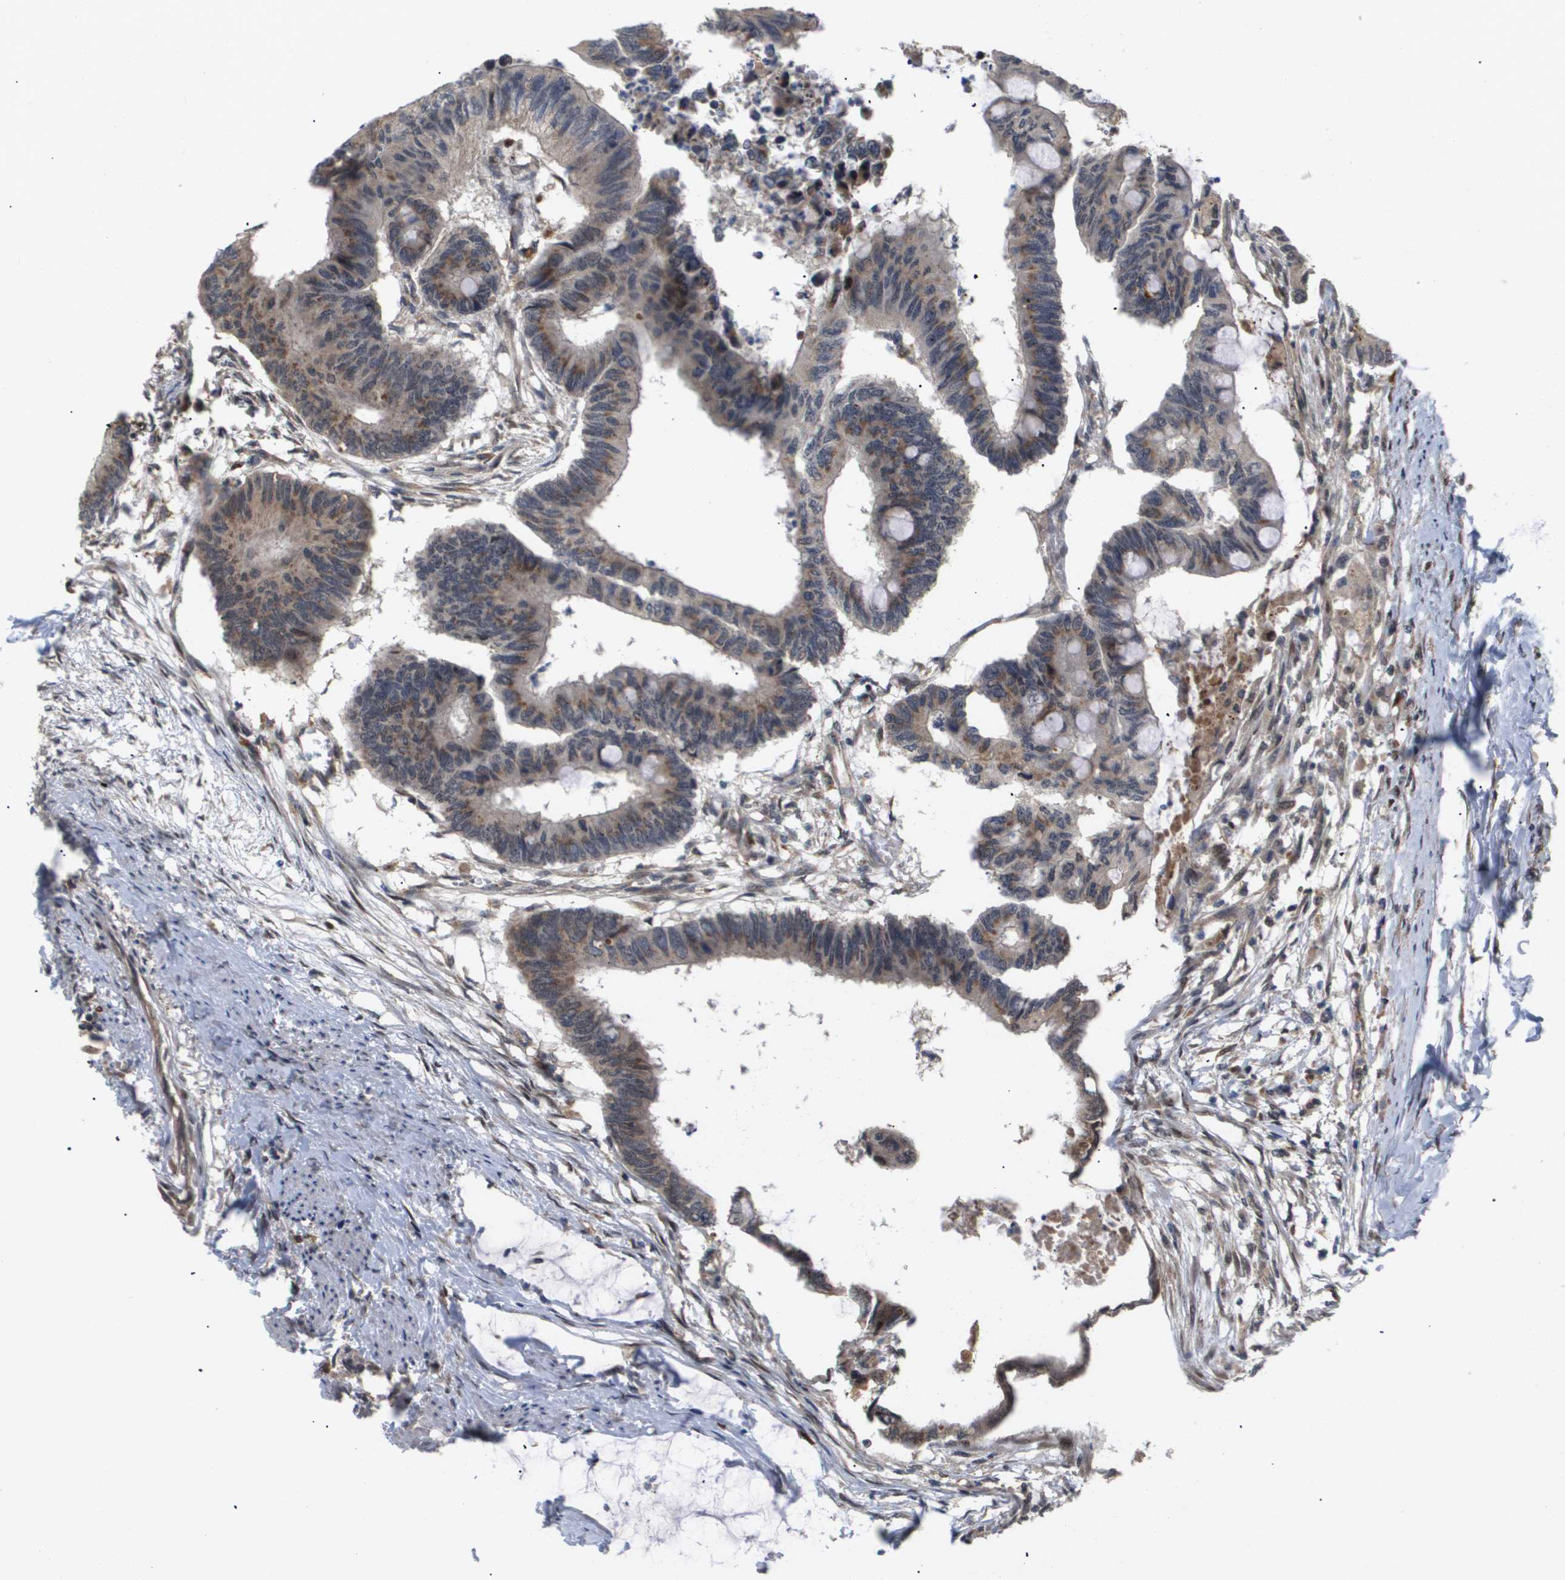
{"staining": {"intensity": "negative", "quantity": "none", "location": "none"}, "tissue": "colorectal cancer", "cell_type": "Tumor cells", "image_type": "cancer", "snomed": [{"axis": "morphology", "description": "Normal tissue, NOS"}, {"axis": "morphology", "description": "Adenocarcinoma, NOS"}, {"axis": "topography", "description": "Rectum"}, {"axis": "topography", "description": "Peripheral nerve tissue"}], "caption": "The IHC photomicrograph has no significant expression in tumor cells of adenocarcinoma (colorectal) tissue.", "gene": "PDGFB", "patient": {"sex": "male", "age": 92}}